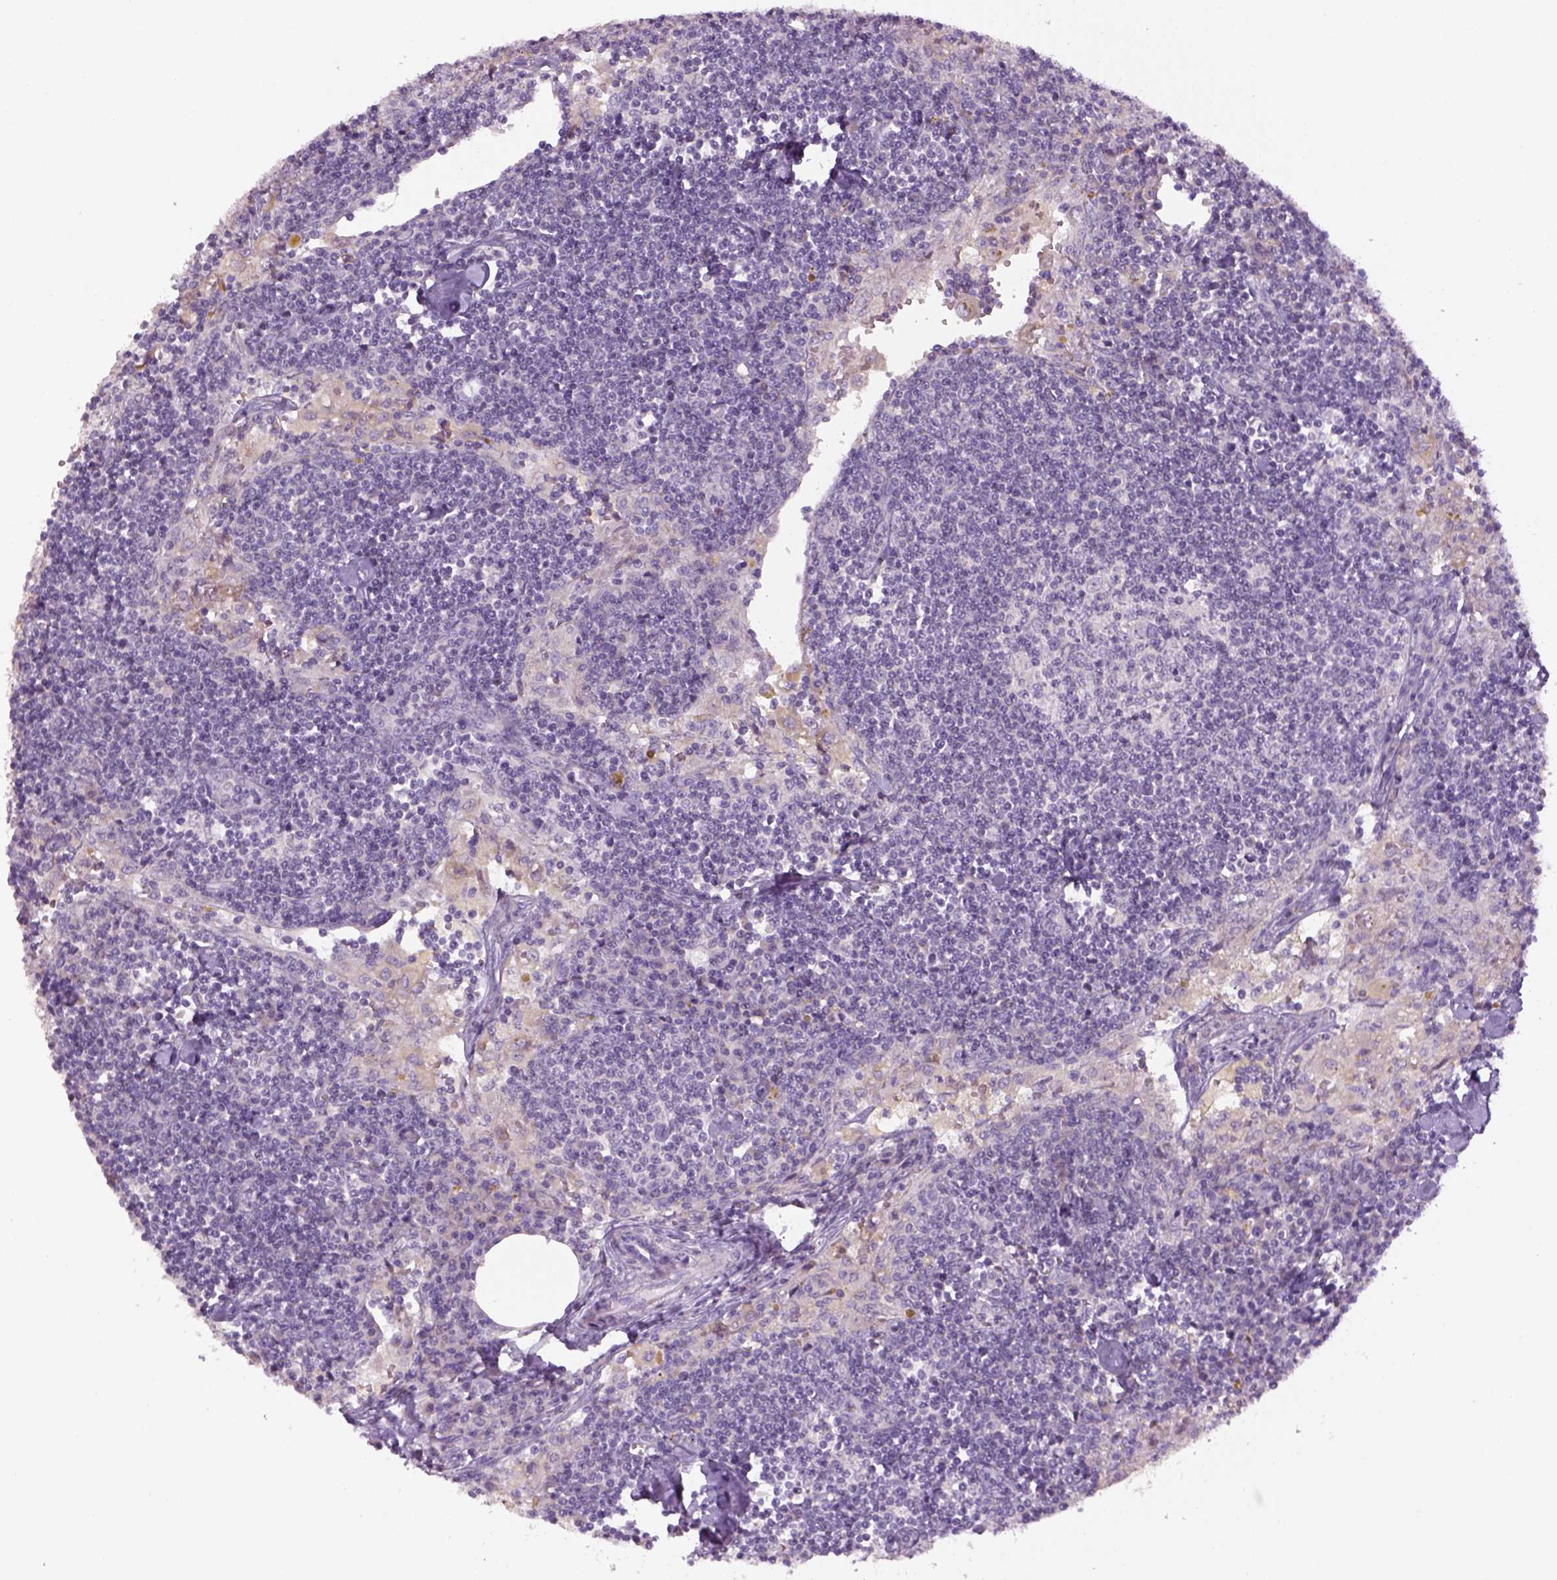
{"staining": {"intensity": "negative", "quantity": "none", "location": "none"}, "tissue": "lymph node", "cell_type": "Germinal center cells", "image_type": "normal", "snomed": [{"axis": "morphology", "description": "Normal tissue, NOS"}, {"axis": "topography", "description": "Lymph node"}], "caption": "Human lymph node stained for a protein using immunohistochemistry (IHC) shows no staining in germinal center cells.", "gene": "GFI1B", "patient": {"sex": "male", "age": 55}}